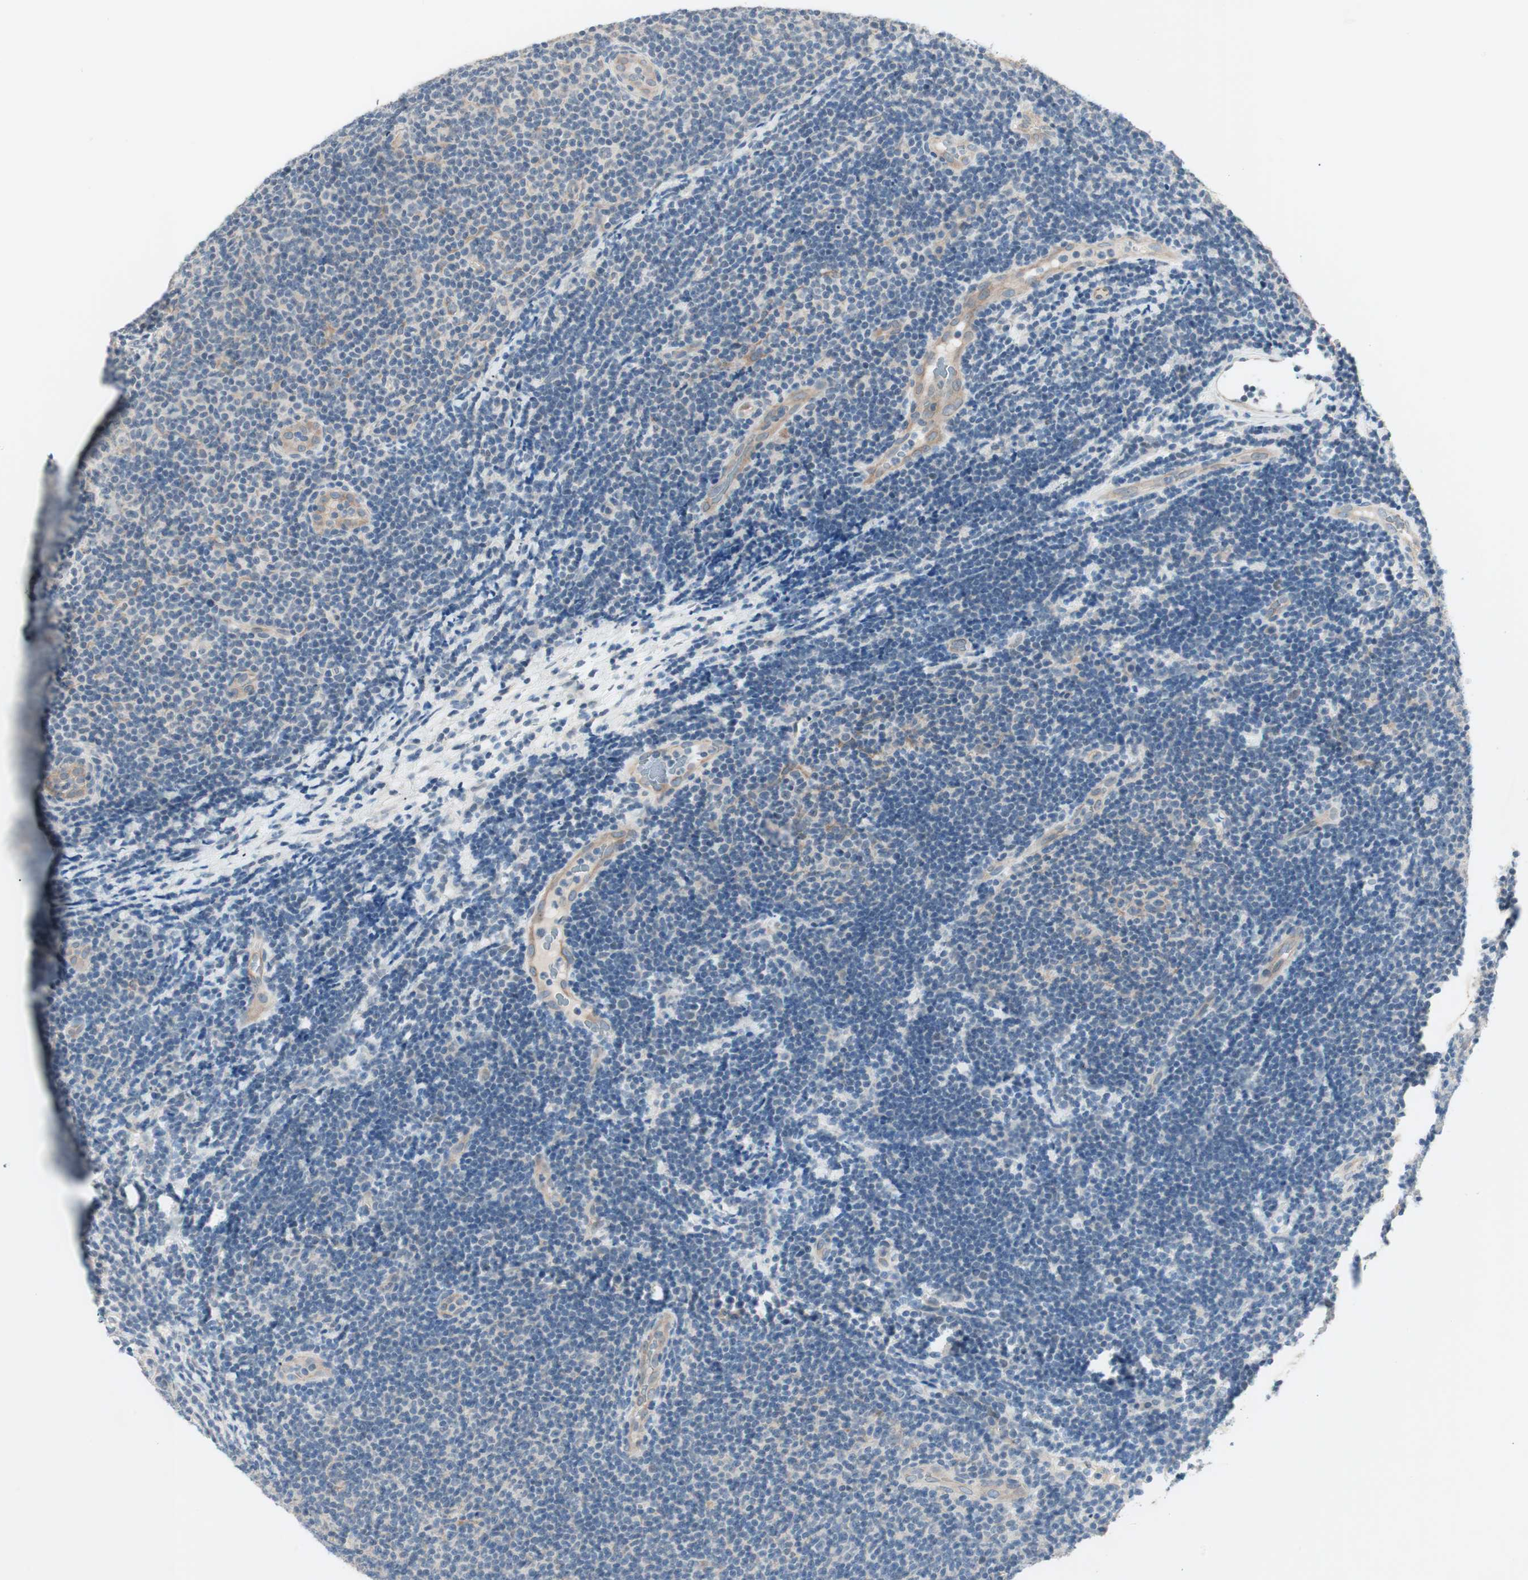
{"staining": {"intensity": "negative", "quantity": "none", "location": "none"}, "tissue": "lymphoma", "cell_type": "Tumor cells", "image_type": "cancer", "snomed": [{"axis": "morphology", "description": "Malignant lymphoma, non-Hodgkin's type, Low grade"}, {"axis": "topography", "description": "Lymph node"}], "caption": "Immunohistochemical staining of malignant lymphoma, non-Hodgkin's type (low-grade) displays no significant positivity in tumor cells.", "gene": "ITGB4", "patient": {"sex": "male", "age": 83}}